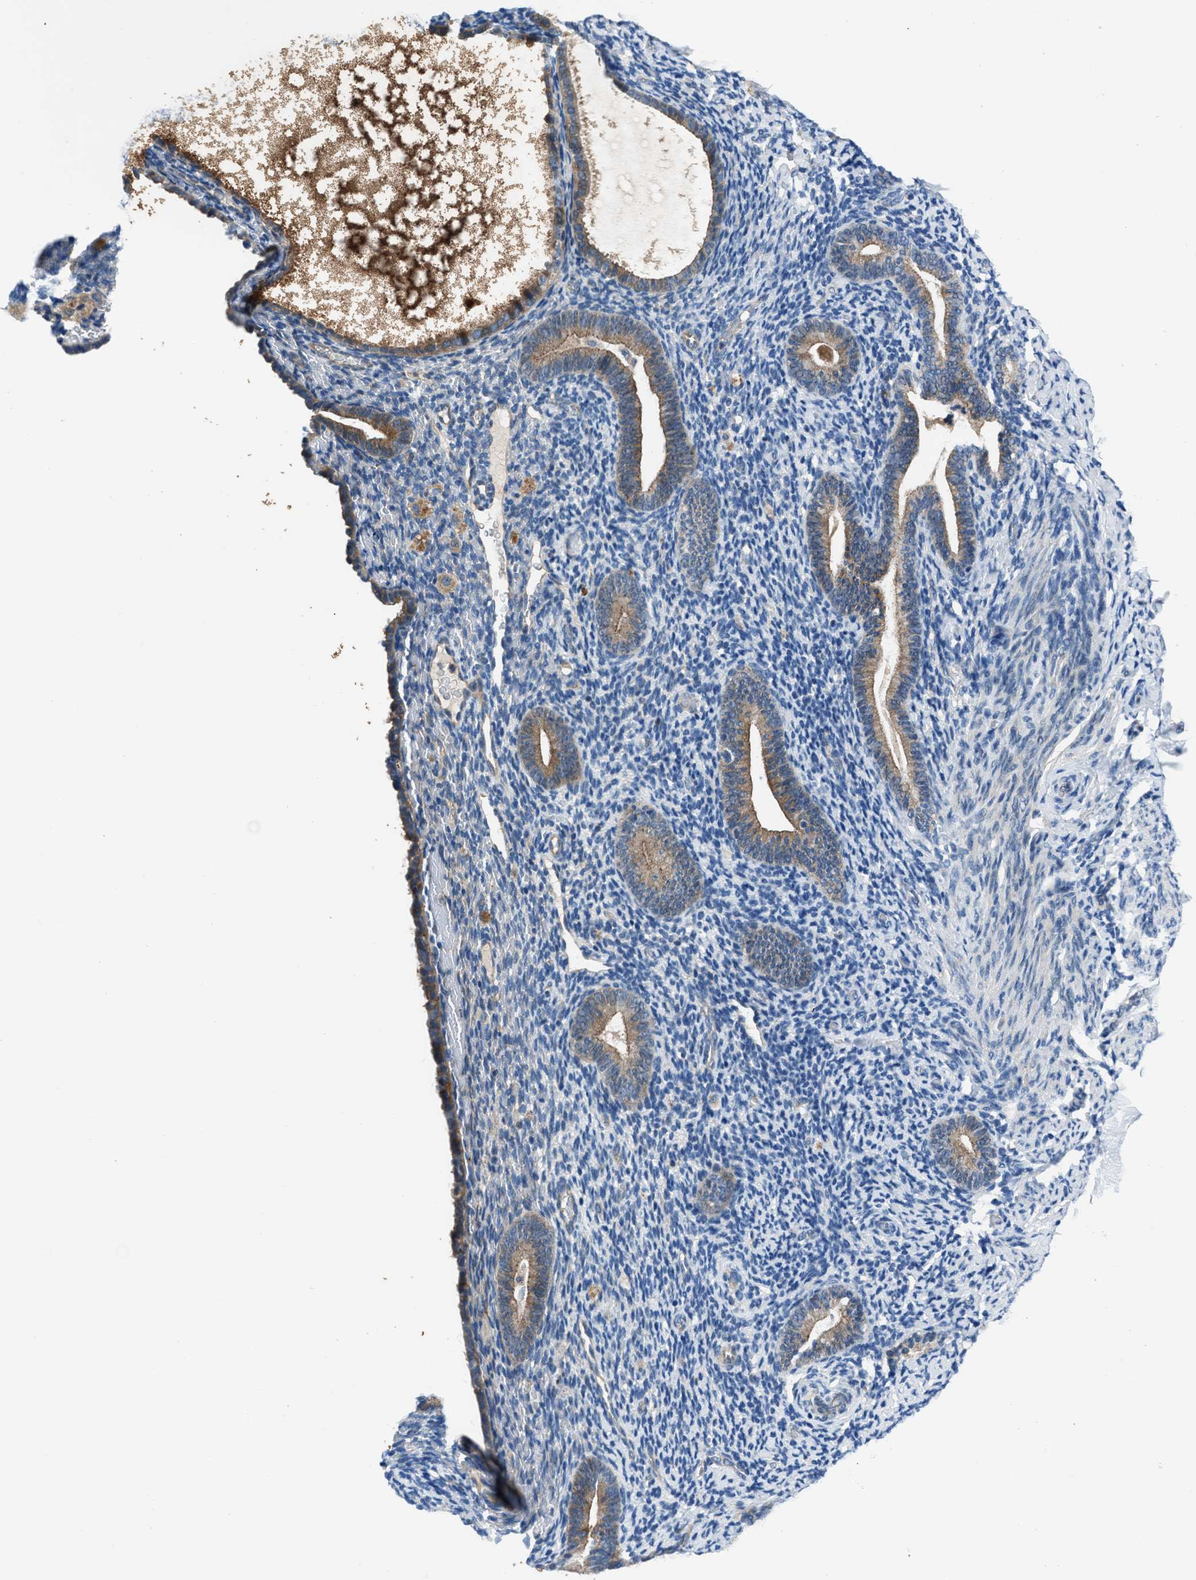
{"staining": {"intensity": "negative", "quantity": "none", "location": "none"}, "tissue": "endometrium", "cell_type": "Cells in endometrial stroma", "image_type": "normal", "snomed": [{"axis": "morphology", "description": "Normal tissue, NOS"}, {"axis": "topography", "description": "Endometrium"}], "caption": "Immunohistochemistry (IHC) histopathology image of normal endometrium stained for a protein (brown), which exhibits no staining in cells in endometrial stroma. (Stains: DAB (3,3'-diaminobenzidine) immunohistochemistry with hematoxylin counter stain, Microscopy: brightfield microscopy at high magnification).", "gene": "SLC38A6", "patient": {"sex": "female", "age": 51}}